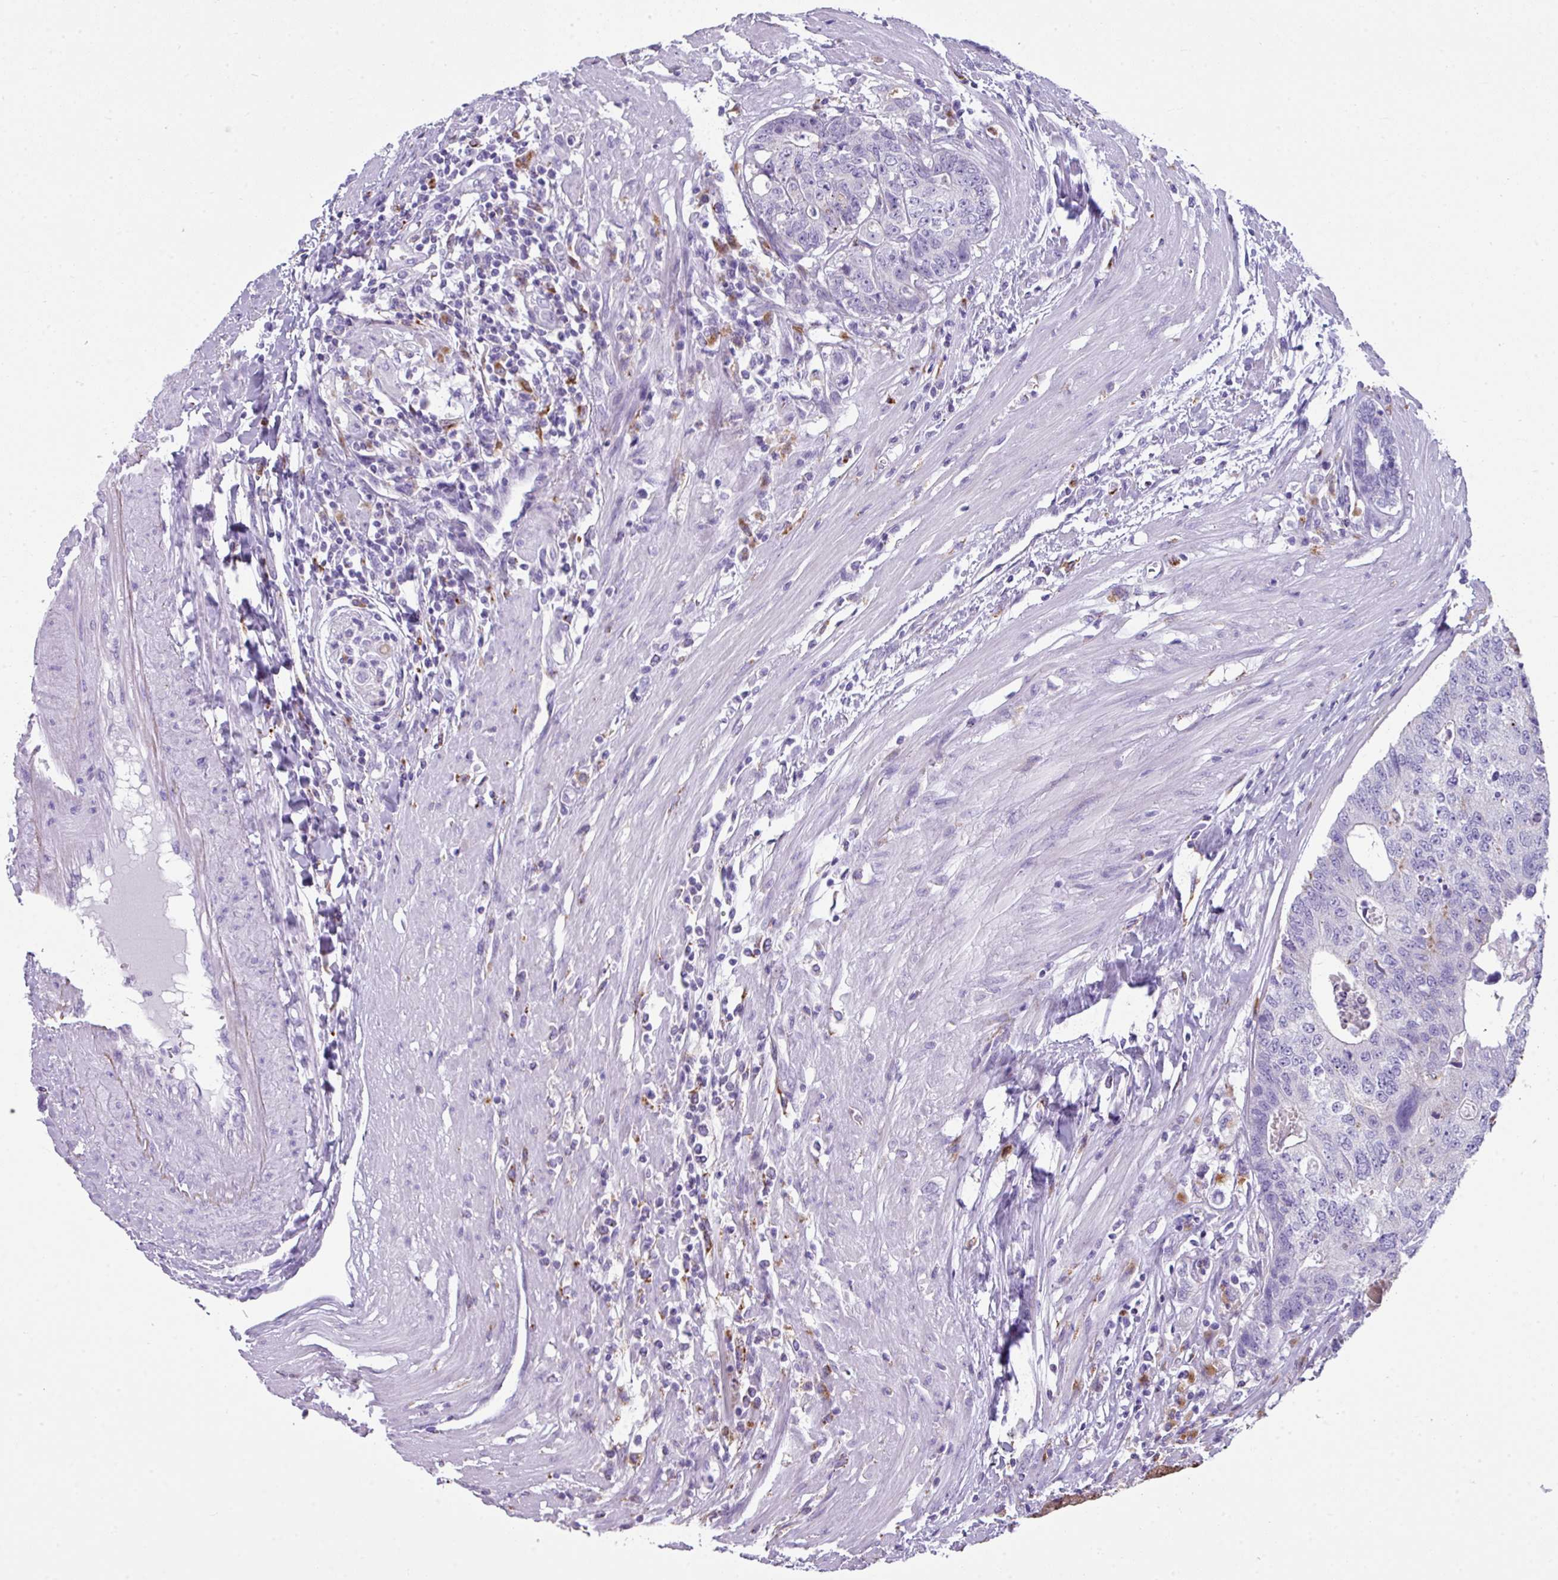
{"staining": {"intensity": "negative", "quantity": "none", "location": "none"}, "tissue": "colorectal cancer", "cell_type": "Tumor cells", "image_type": "cancer", "snomed": [{"axis": "morphology", "description": "Adenocarcinoma, NOS"}, {"axis": "topography", "description": "Colon"}], "caption": "IHC micrograph of neoplastic tissue: human colorectal cancer (adenocarcinoma) stained with DAB (3,3'-diaminobenzidine) reveals no significant protein staining in tumor cells.", "gene": "ZNF568", "patient": {"sex": "female", "age": 67}}